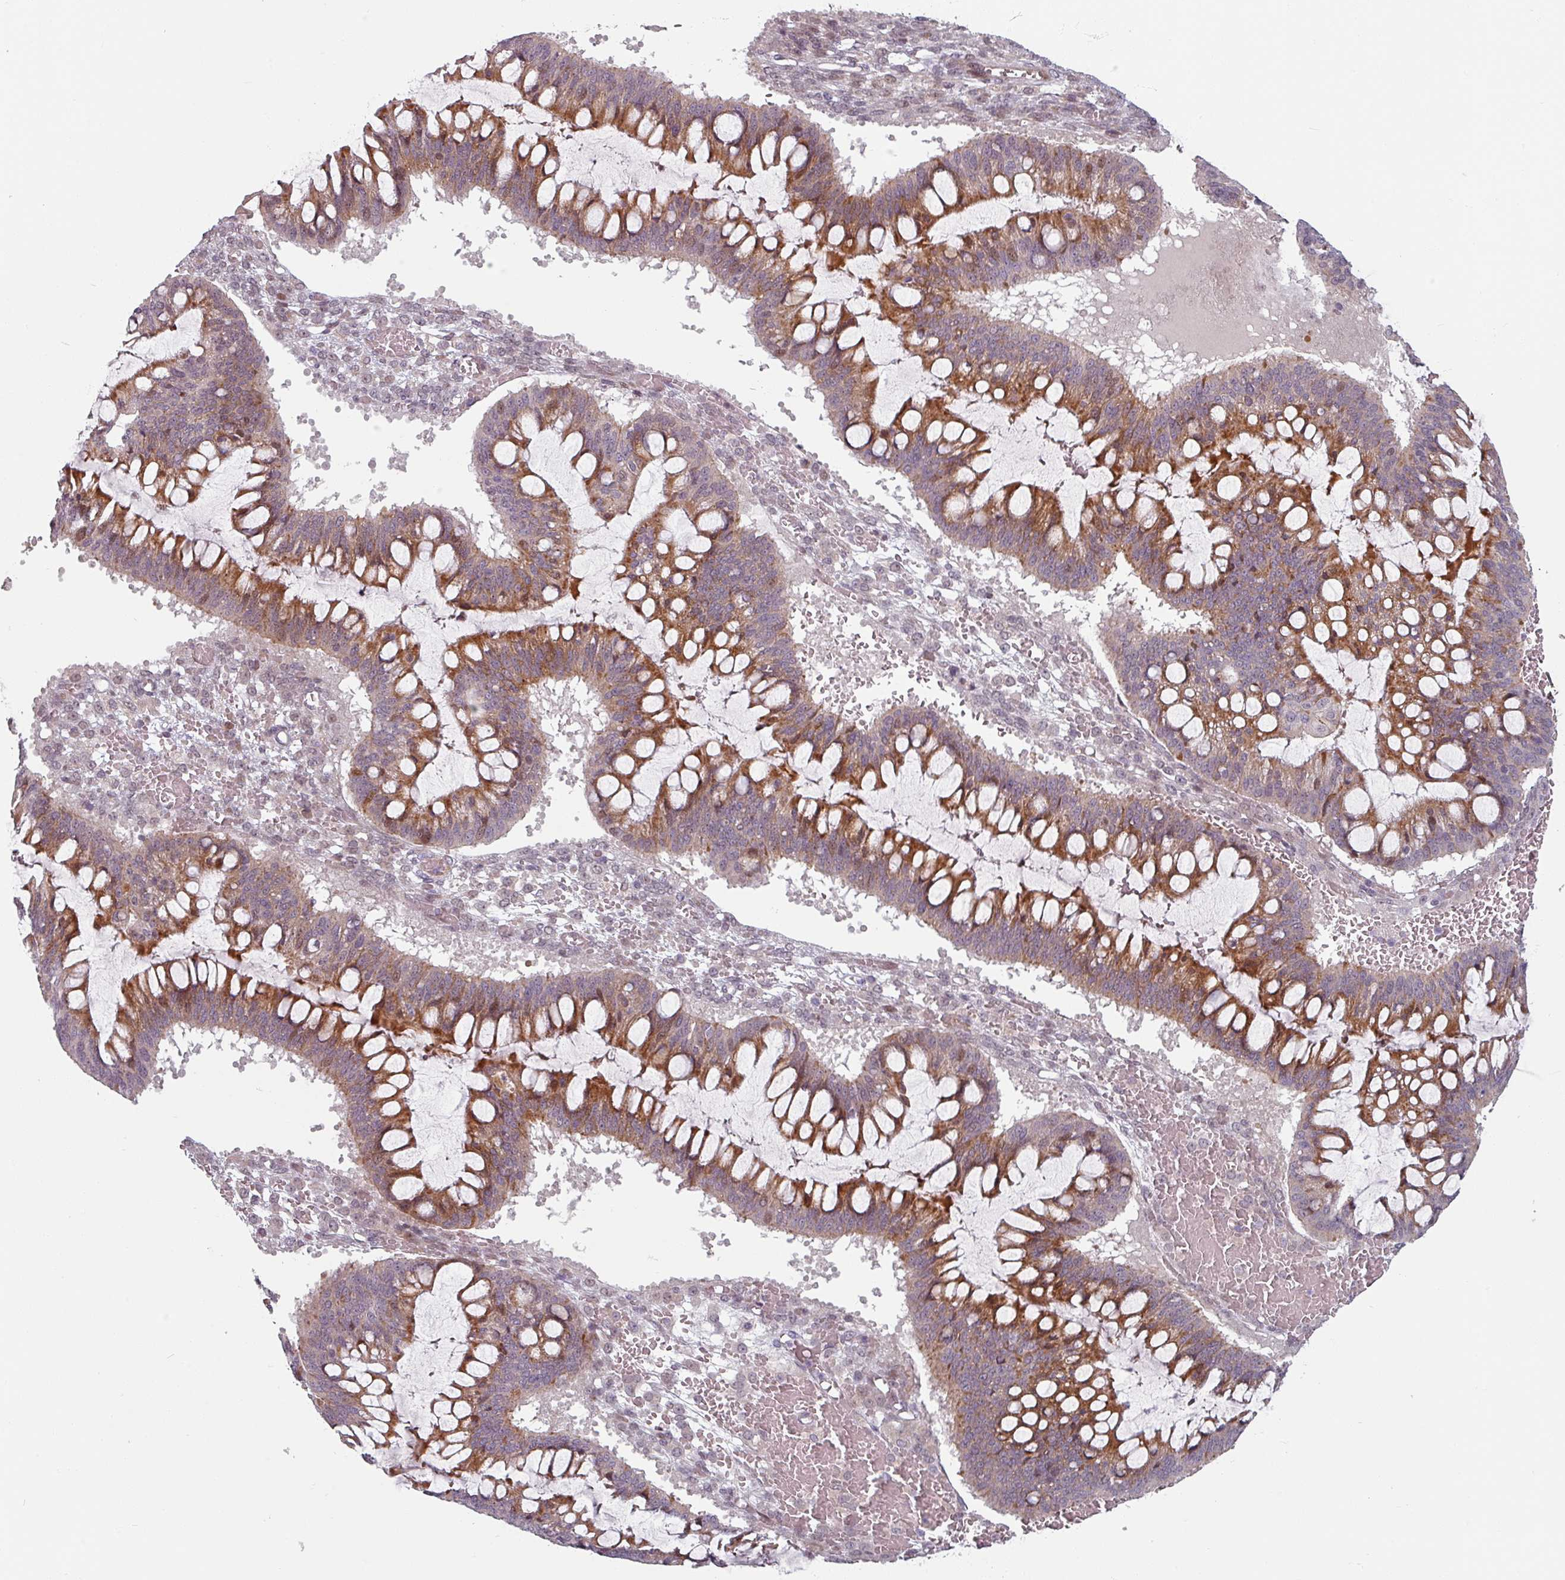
{"staining": {"intensity": "moderate", "quantity": ">75%", "location": "cytoplasmic/membranous"}, "tissue": "ovarian cancer", "cell_type": "Tumor cells", "image_type": "cancer", "snomed": [{"axis": "morphology", "description": "Cystadenocarcinoma, mucinous, NOS"}, {"axis": "topography", "description": "Ovary"}], "caption": "IHC image of neoplastic tissue: human ovarian cancer (mucinous cystadenocarcinoma) stained using immunohistochemistry shows medium levels of moderate protein expression localized specifically in the cytoplasmic/membranous of tumor cells, appearing as a cytoplasmic/membranous brown color.", "gene": "CYB5RL", "patient": {"sex": "female", "age": 73}}